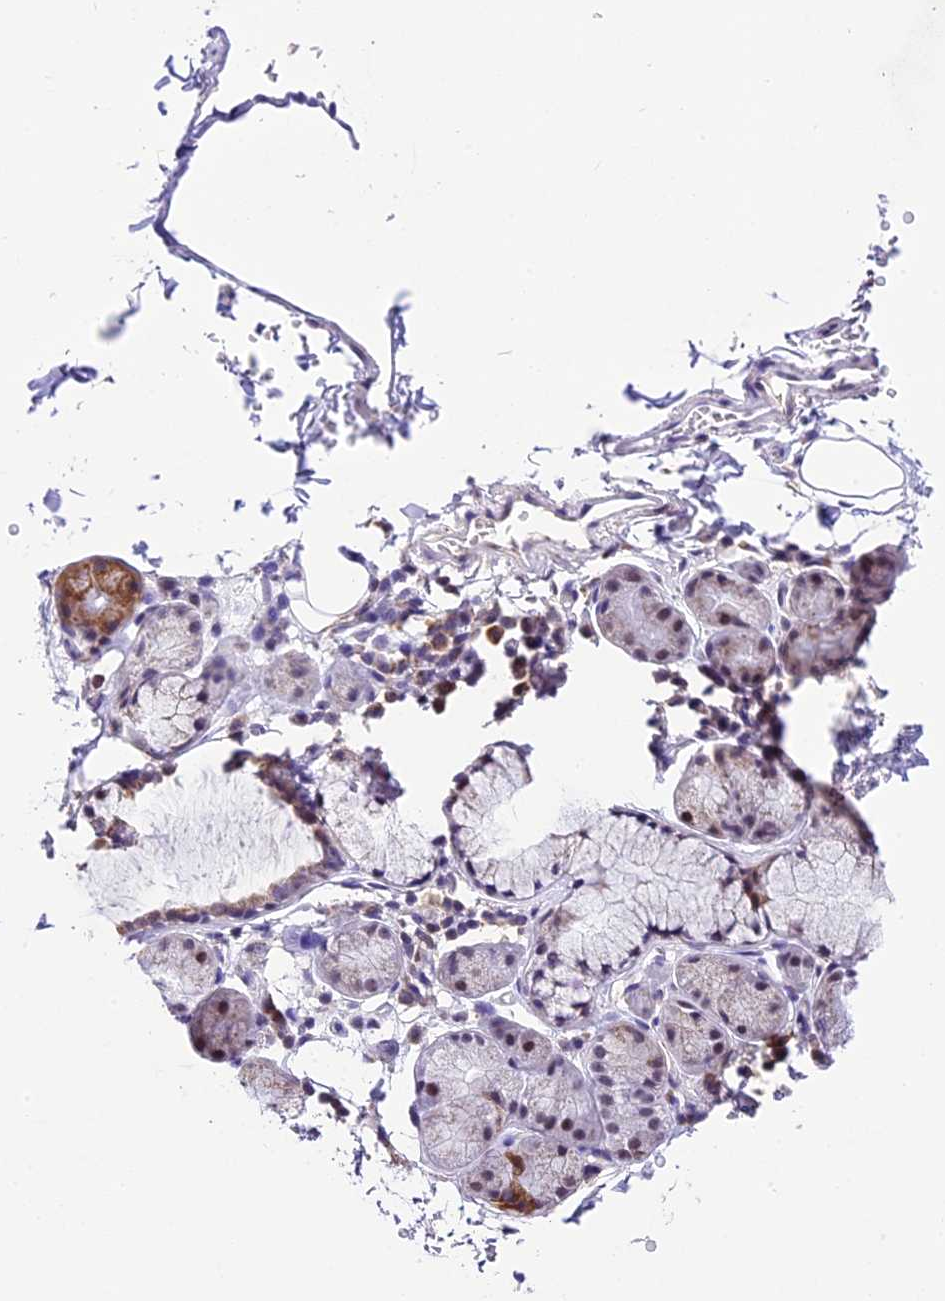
{"staining": {"intensity": "negative", "quantity": "none", "location": "none"}, "tissue": "adipose tissue", "cell_type": "Adipocytes", "image_type": "normal", "snomed": [{"axis": "morphology", "description": "Normal tissue, NOS"}, {"axis": "topography", "description": "Lymph node"}, {"axis": "topography", "description": "Bronchus"}], "caption": "Protein analysis of unremarkable adipose tissue exhibits no significant expression in adipocytes.", "gene": "CARS2", "patient": {"sex": "male", "age": 63}}